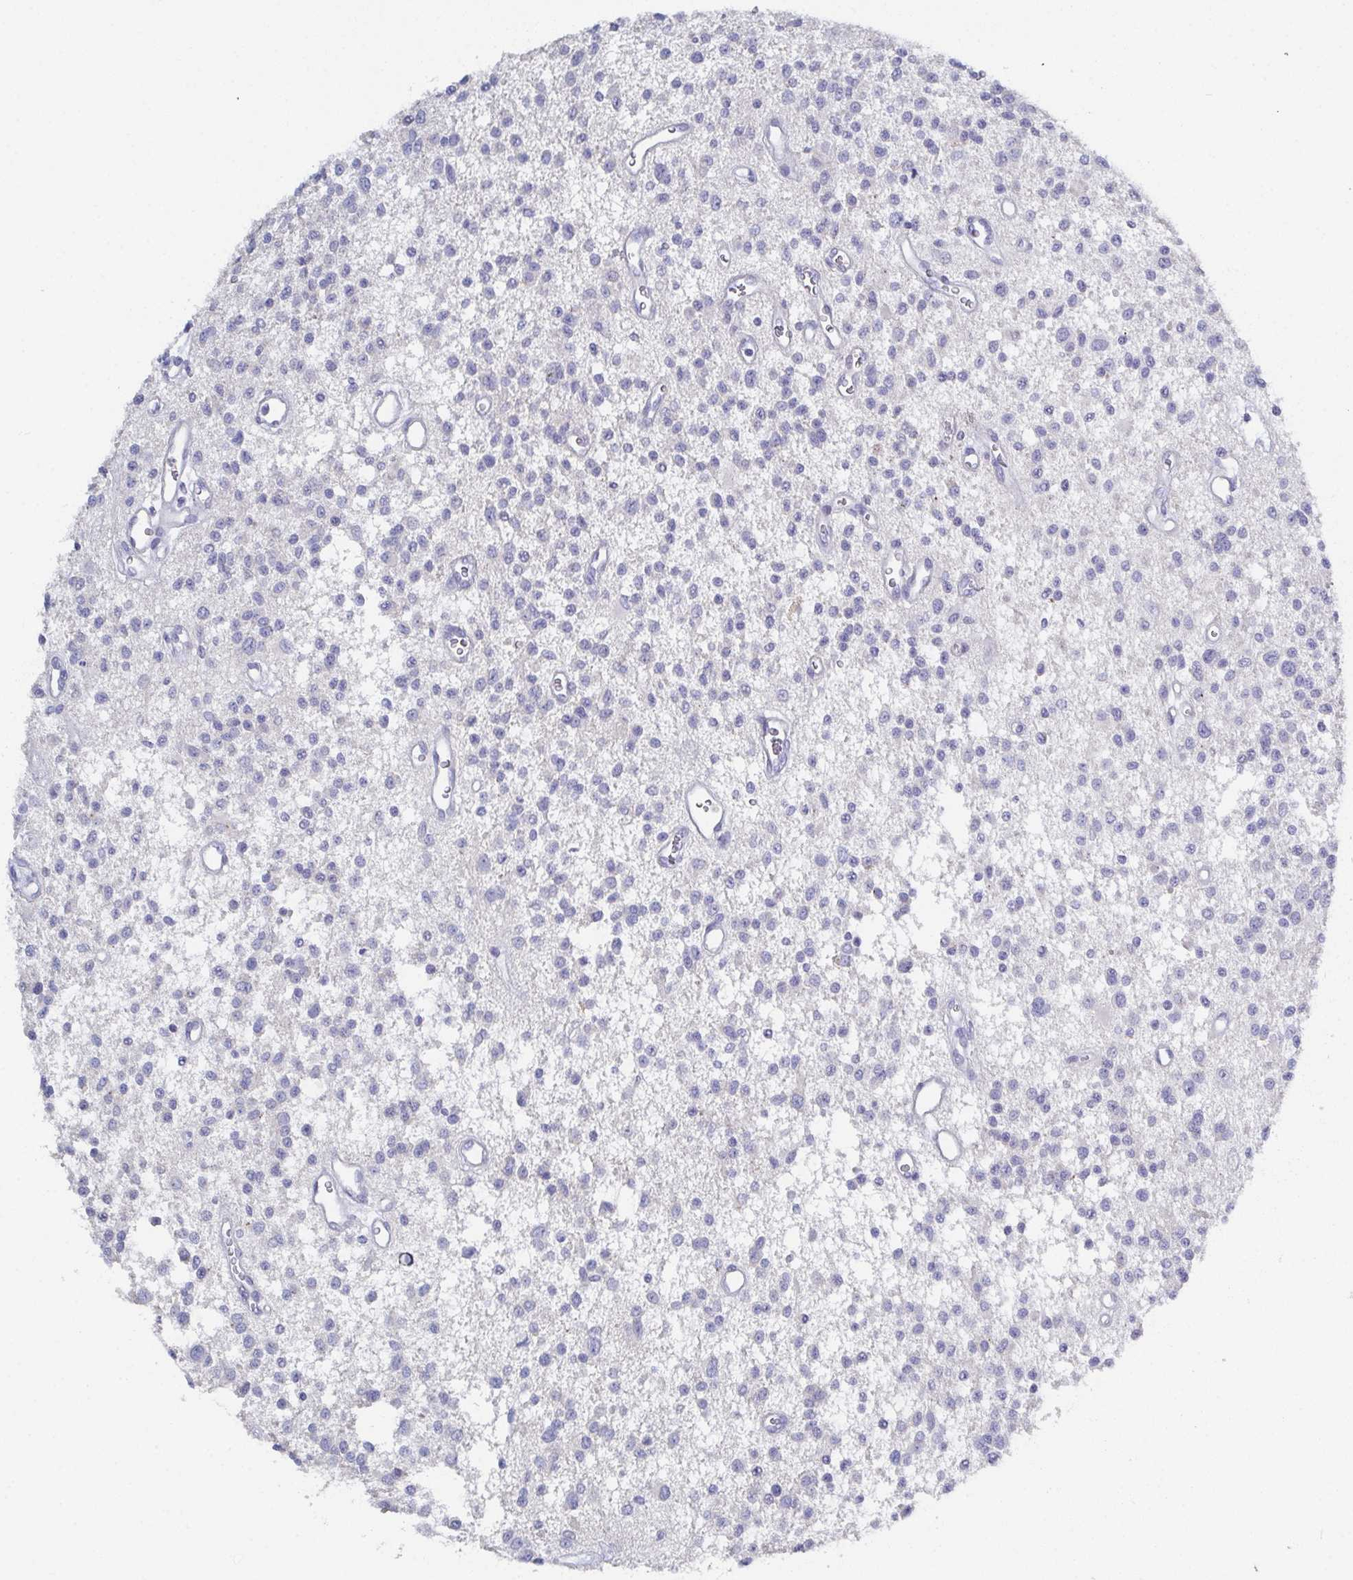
{"staining": {"intensity": "negative", "quantity": "none", "location": "none"}, "tissue": "glioma", "cell_type": "Tumor cells", "image_type": "cancer", "snomed": [{"axis": "morphology", "description": "Glioma, malignant, Low grade"}, {"axis": "topography", "description": "Brain"}], "caption": "Malignant glioma (low-grade) stained for a protein using immunohistochemistry (IHC) shows no positivity tumor cells.", "gene": "SSC4D", "patient": {"sex": "male", "age": 43}}